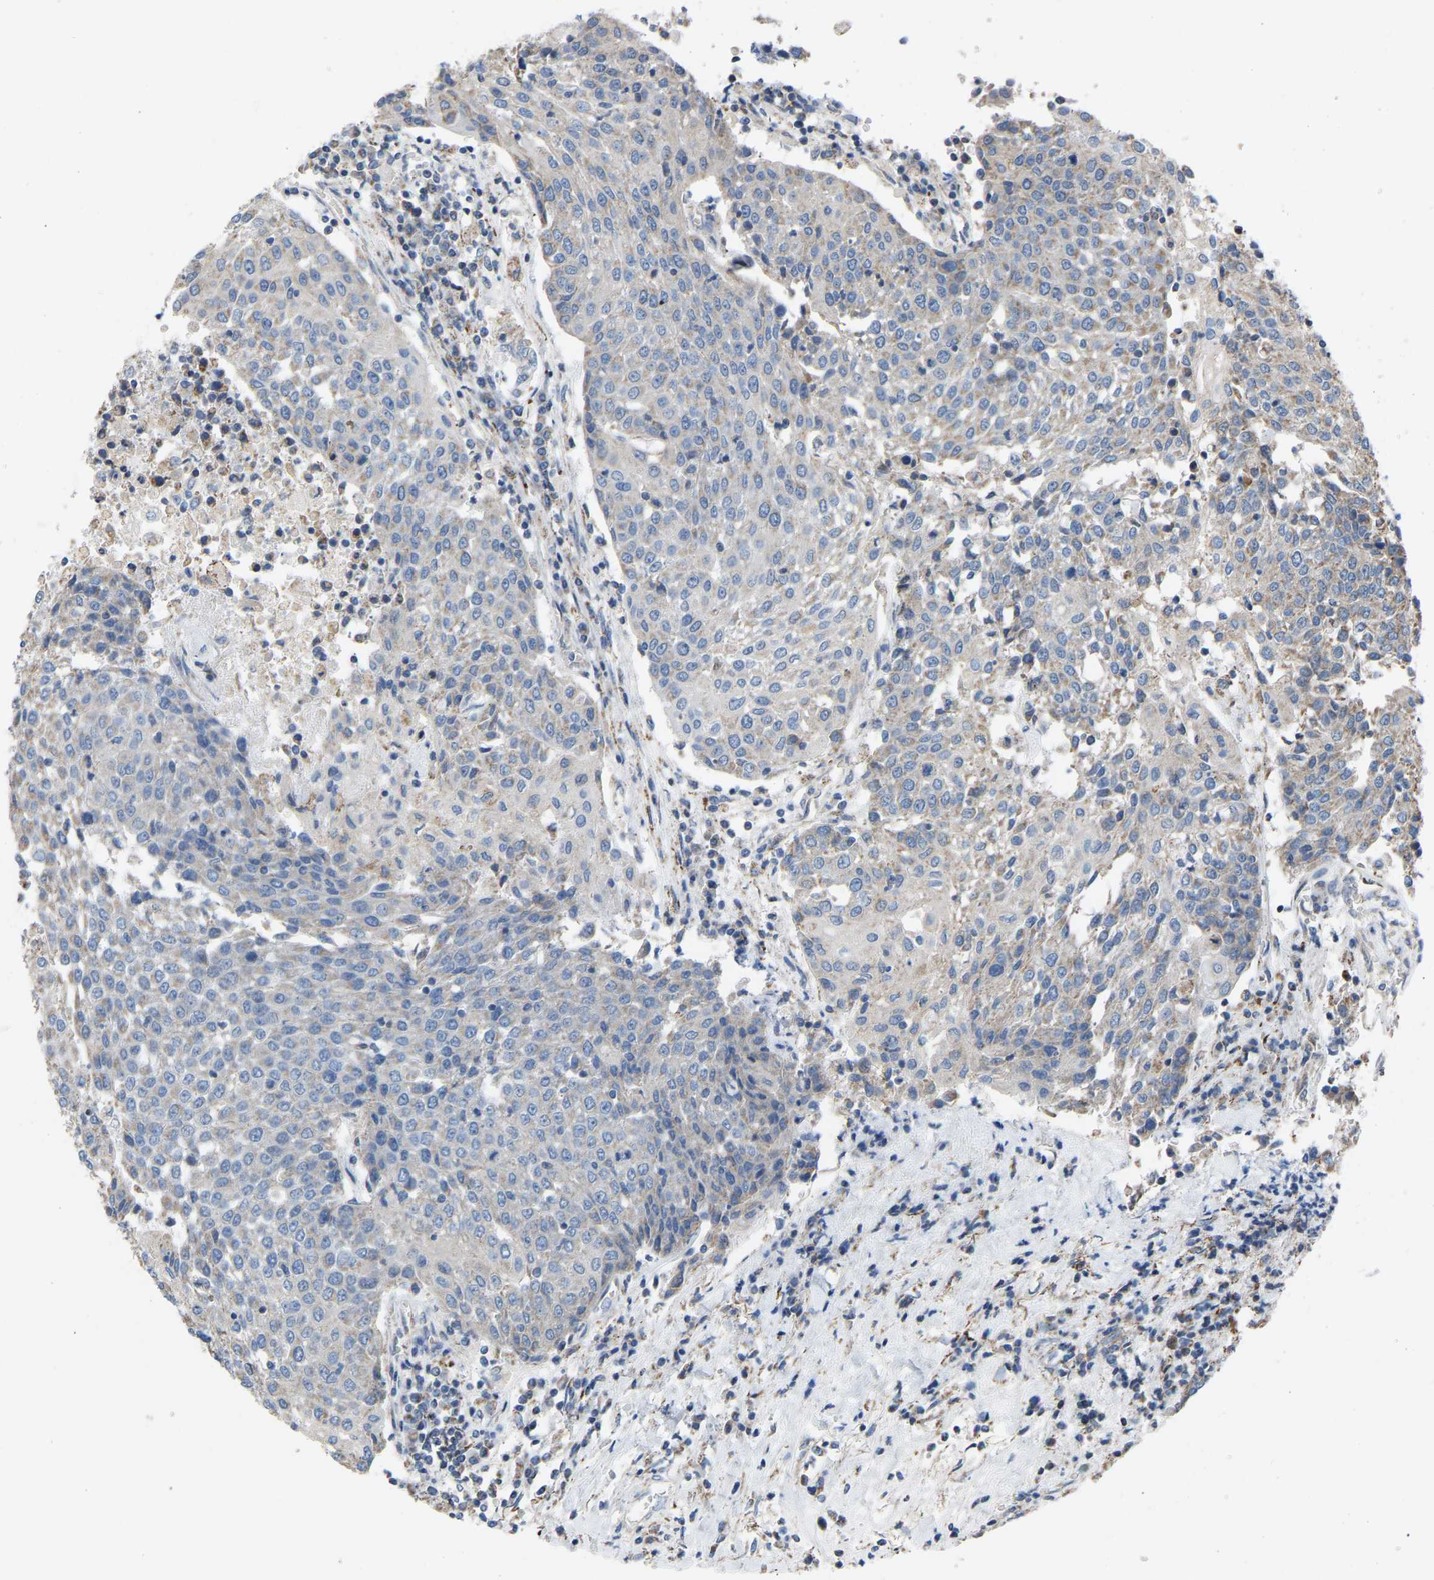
{"staining": {"intensity": "negative", "quantity": "none", "location": "none"}, "tissue": "urothelial cancer", "cell_type": "Tumor cells", "image_type": "cancer", "snomed": [{"axis": "morphology", "description": "Urothelial carcinoma, High grade"}, {"axis": "topography", "description": "Urinary bladder"}], "caption": "Immunohistochemical staining of urothelial cancer demonstrates no significant expression in tumor cells. The staining is performed using DAB (3,3'-diaminobenzidine) brown chromogen with nuclei counter-stained in using hematoxylin.", "gene": "BCL10", "patient": {"sex": "female", "age": 85}}